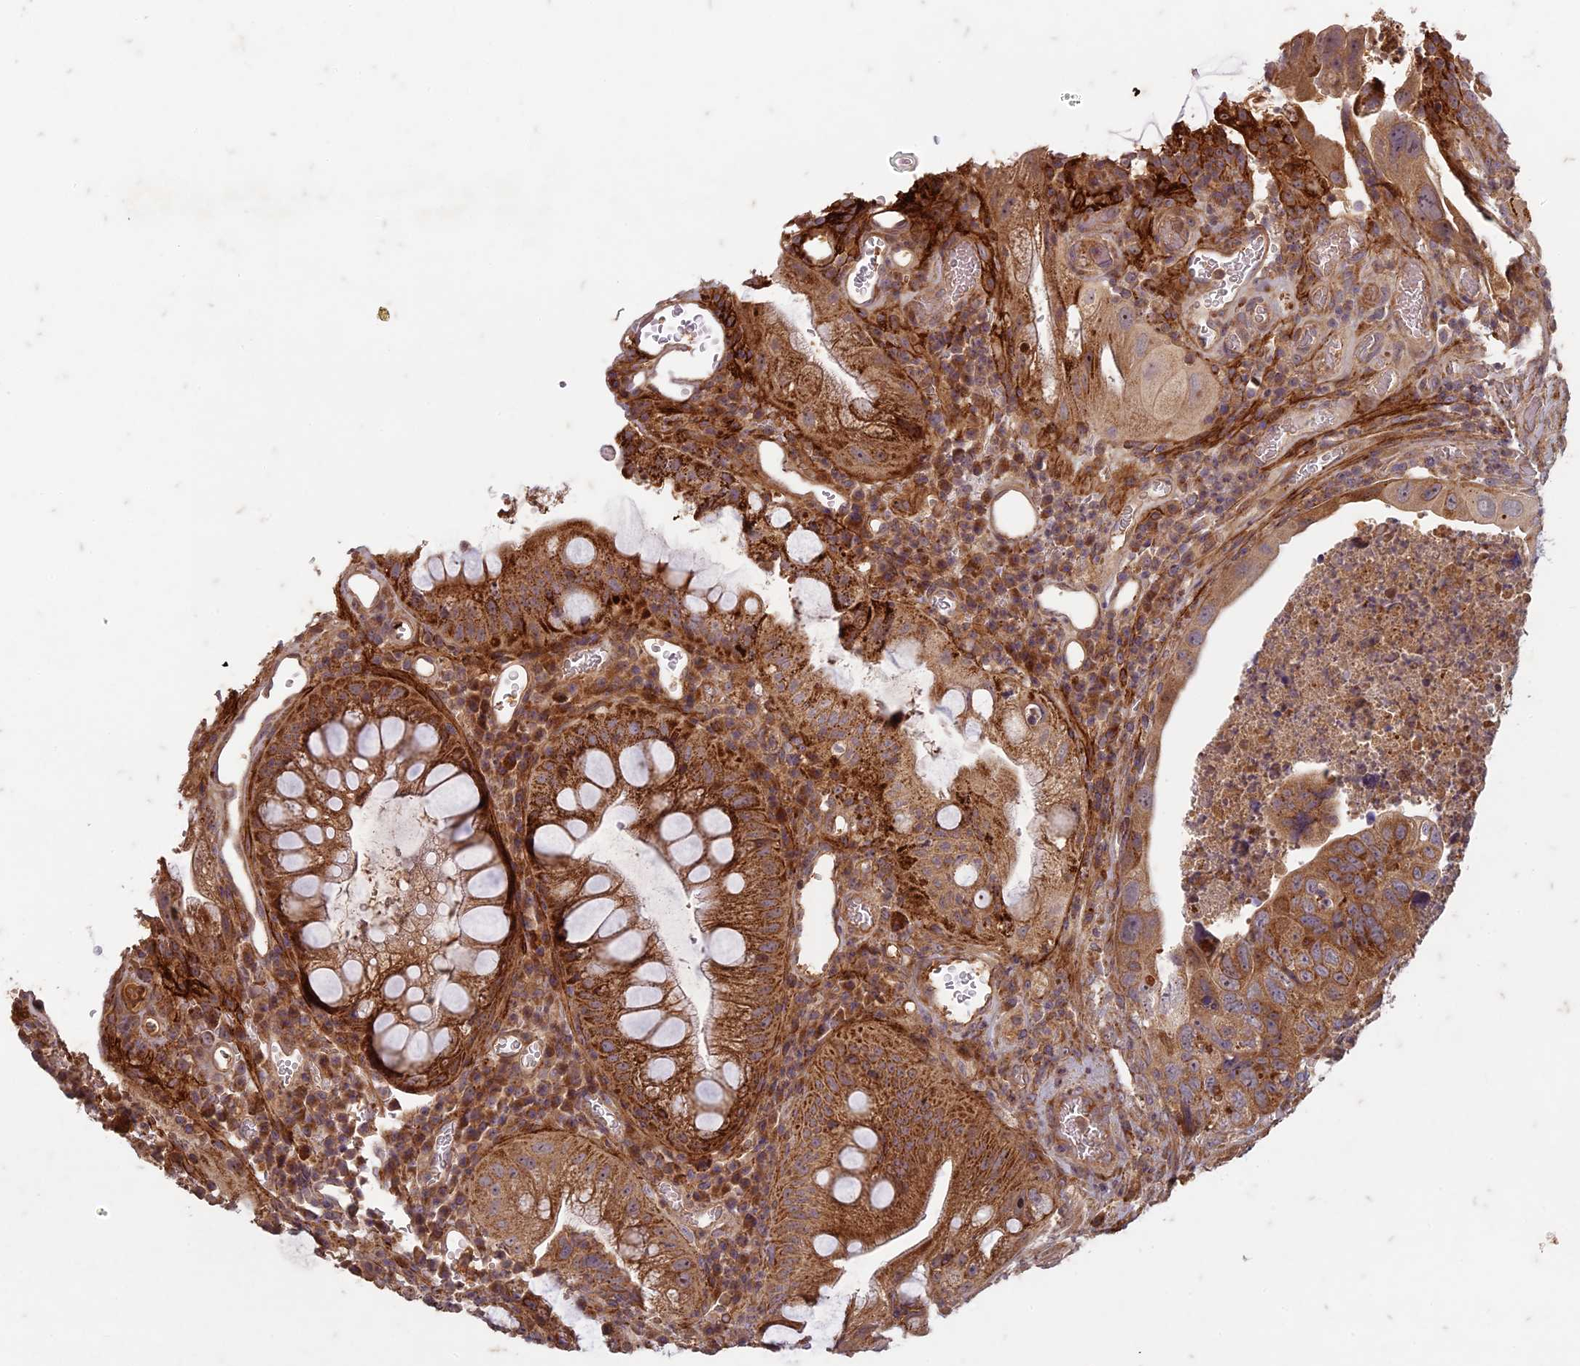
{"staining": {"intensity": "strong", "quantity": ">75%", "location": "cytoplasmic/membranous"}, "tissue": "colorectal cancer", "cell_type": "Tumor cells", "image_type": "cancer", "snomed": [{"axis": "morphology", "description": "Adenocarcinoma, NOS"}, {"axis": "topography", "description": "Rectum"}], "caption": "Immunohistochemistry (IHC) photomicrograph of neoplastic tissue: human colorectal cancer stained using immunohistochemistry reveals high levels of strong protein expression localized specifically in the cytoplasmic/membranous of tumor cells, appearing as a cytoplasmic/membranous brown color.", "gene": "TCF25", "patient": {"sex": "male", "age": 63}}